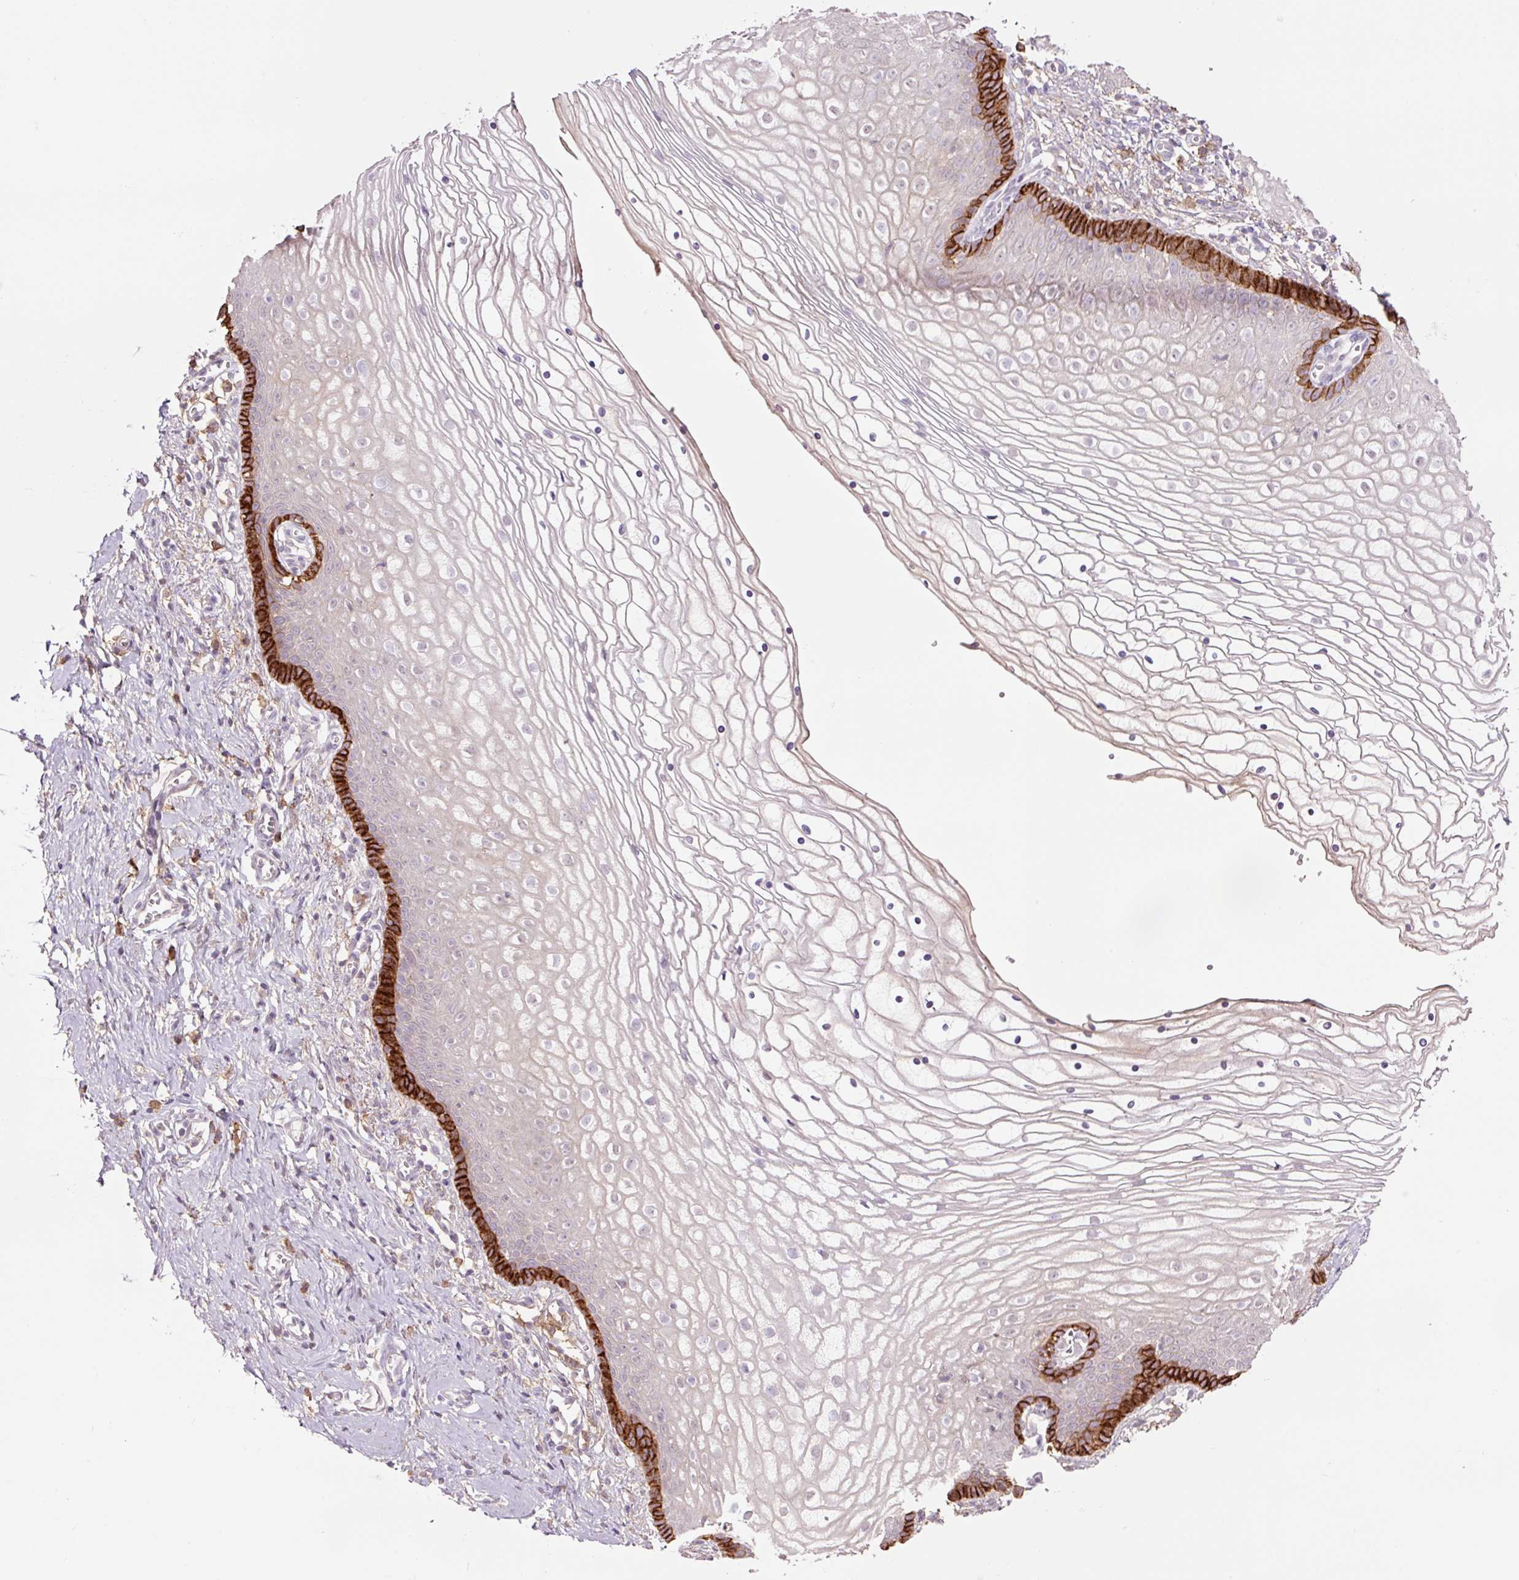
{"staining": {"intensity": "strong", "quantity": "25%-75%", "location": "cytoplasmic/membranous"}, "tissue": "vagina", "cell_type": "Squamous epithelial cells", "image_type": "normal", "snomed": [{"axis": "morphology", "description": "Normal tissue, NOS"}, {"axis": "topography", "description": "Vagina"}], "caption": "Immunohistochemistry (IHC) histopathology image of normal human vagina stained for a protein (brown), which exhibits high levels of strong cytoplasmic/membranous positivity in approximately 25%-75% of squamous epithelial cells.", "gene": "SLC1A4", "patient": {"sex": "female", "age": 56}}